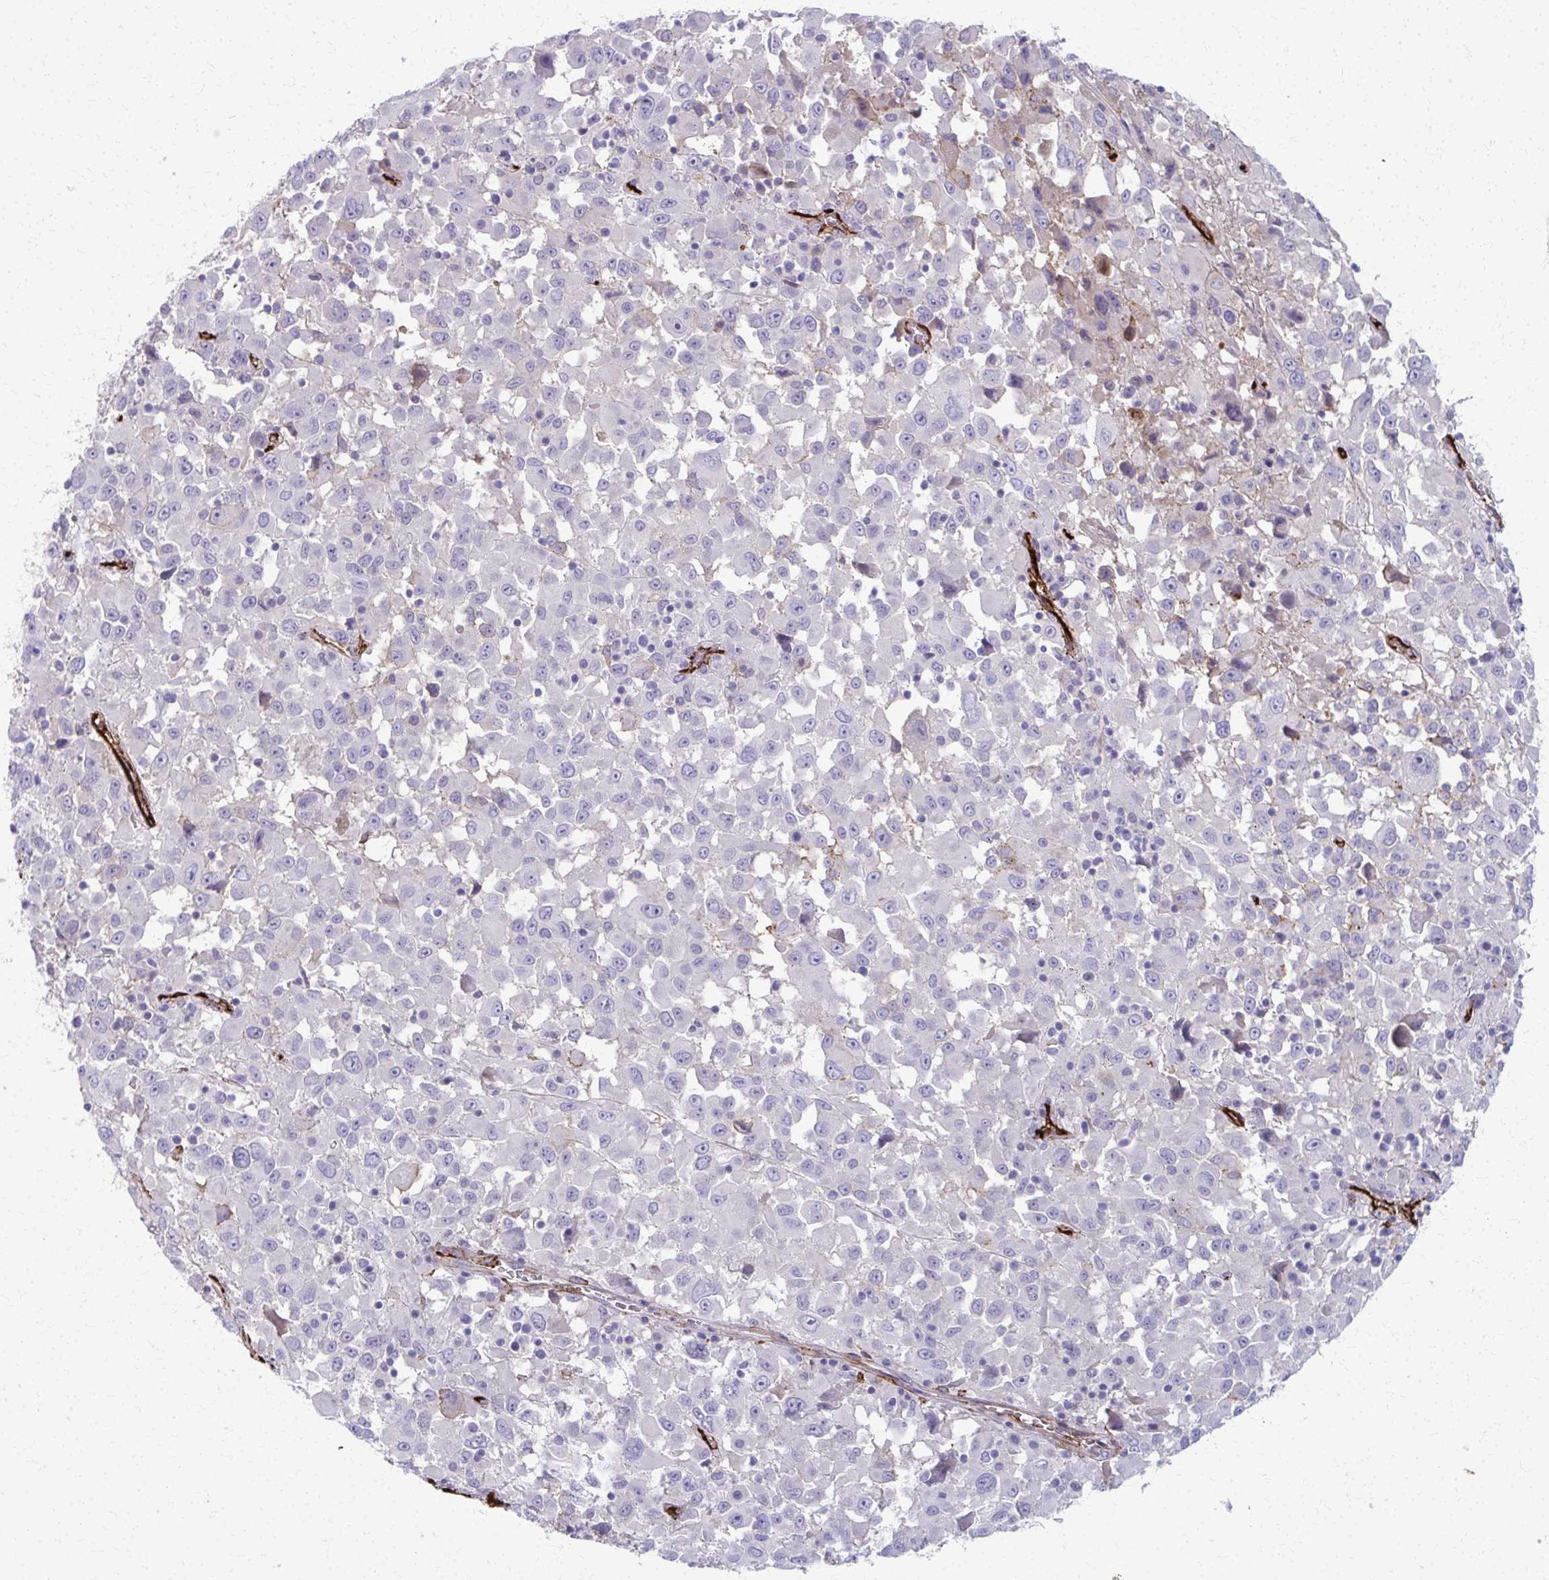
{"staining": {"intensity": "negative", "quantity": "none", "location": "none"}, "tissue": "melanoma", "cell_type": "Tumor cells", "image_type": "cancer", "snomed": [{"axis": "morphology", "description": "Malignant melanoma, Metastatic site"}, {"axis": "topography", "description": "Soft tissue"}], "caption": "Photomicrograph shows no significant protein staining in tumor cells of melanoma. The staining was performed using DAB to visualize the protein expression in brown, while the nuclei were stained in blue with hematoxylin (Magnification: 20x).", "gene": "ADIPOQ", "patient": {"sex": "male", "age": 50}}